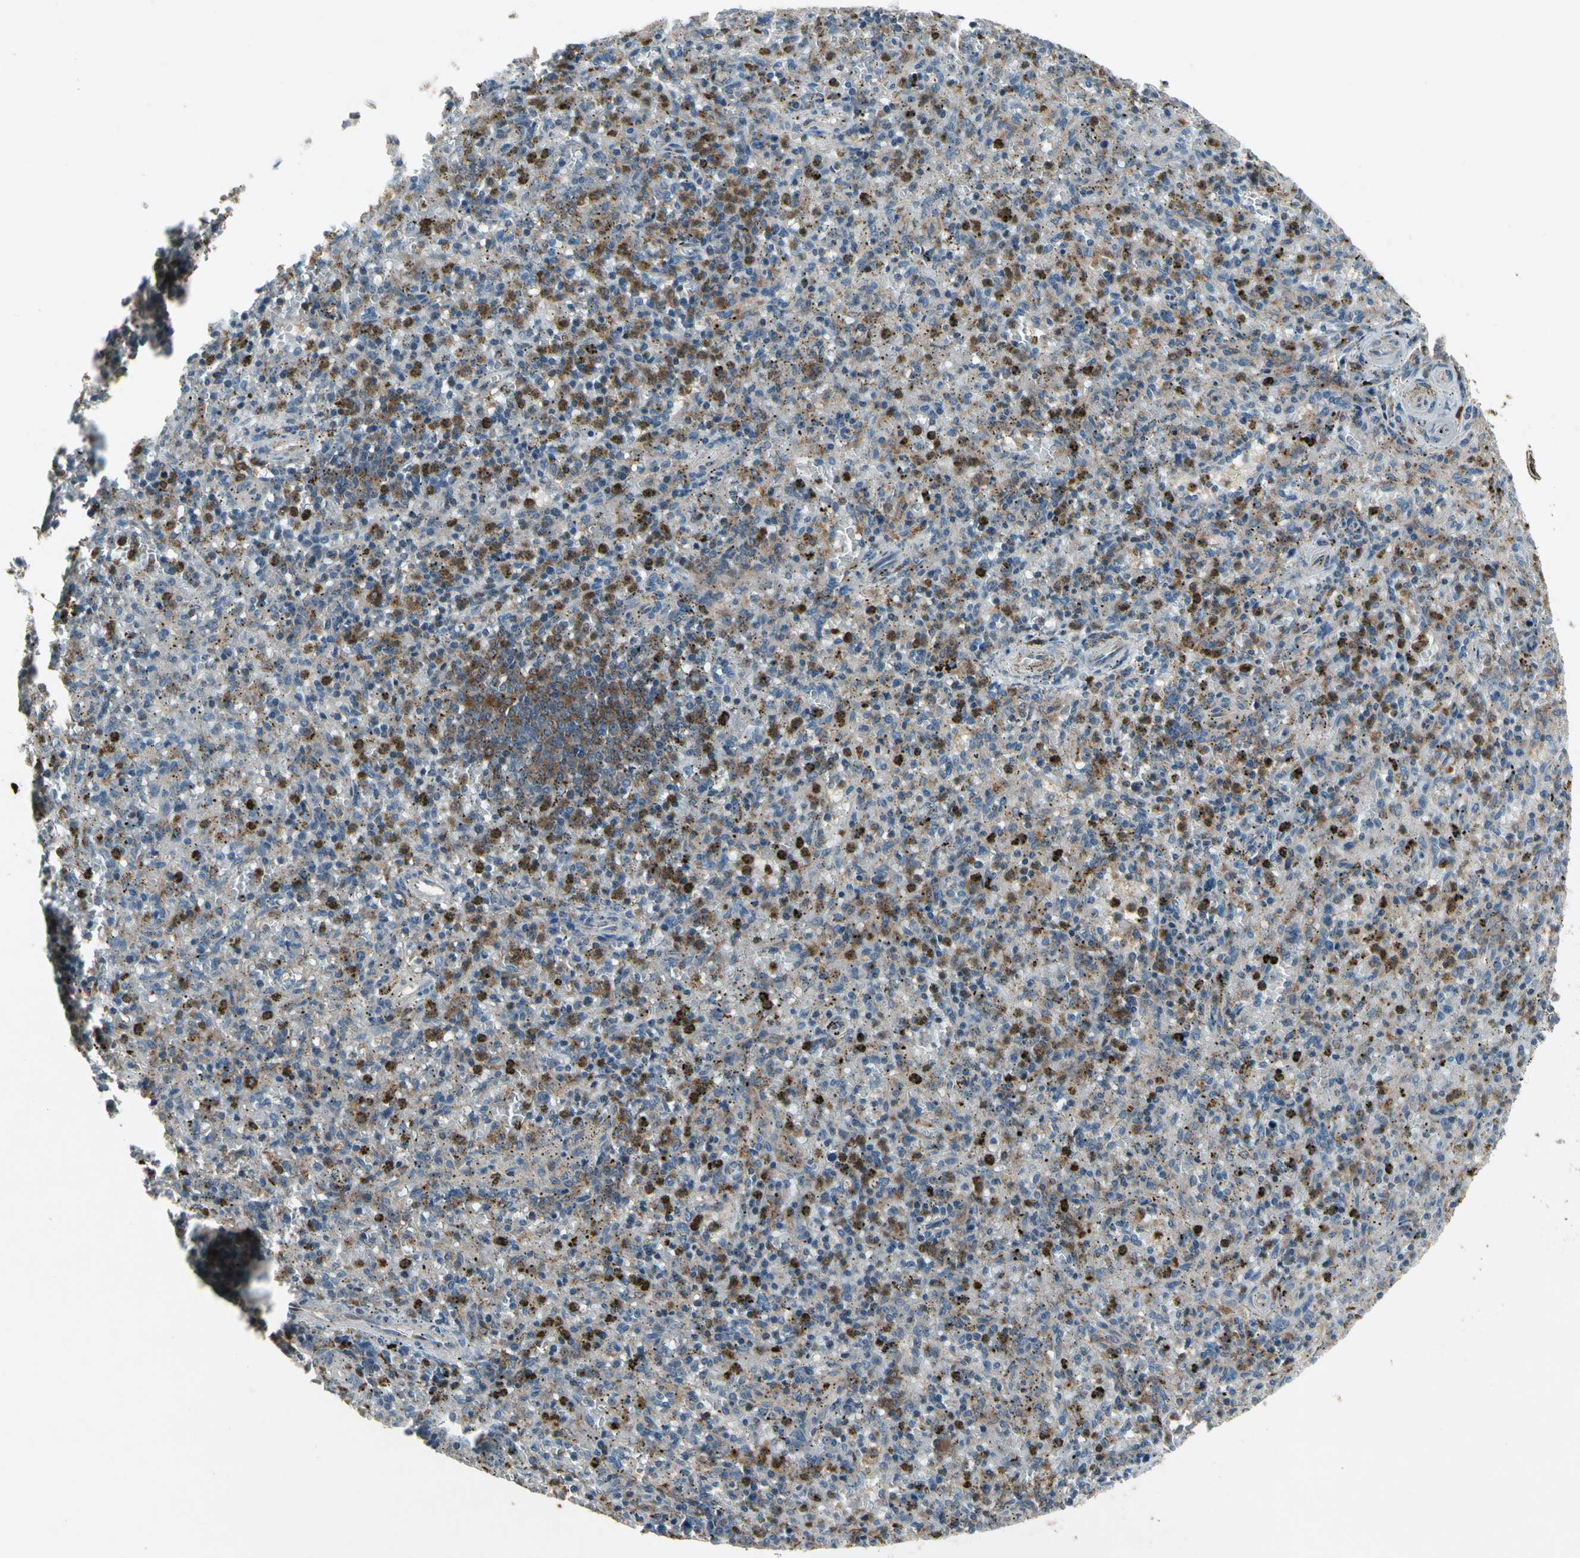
{"staining": {"intensity": "moderate", "quantity": "25%-75%", "location": "cytoplasmic/membranous"}, "tissue": "spleen", "cell_type": "Cells in red pulp", "image_type": "normal", "snomed": [{"axis": "morphology", "description": "Normal tissue, NOS"}, {"axis": "topography", "description": "Spleen"}], "caption": "Cells in red pulp display moderate cytoplasmic/membranous positivity in about 25%-75% of cells in unremarkable spleen.", "gene": "NMI", "patient": {"sex": "male", "age": 72}}